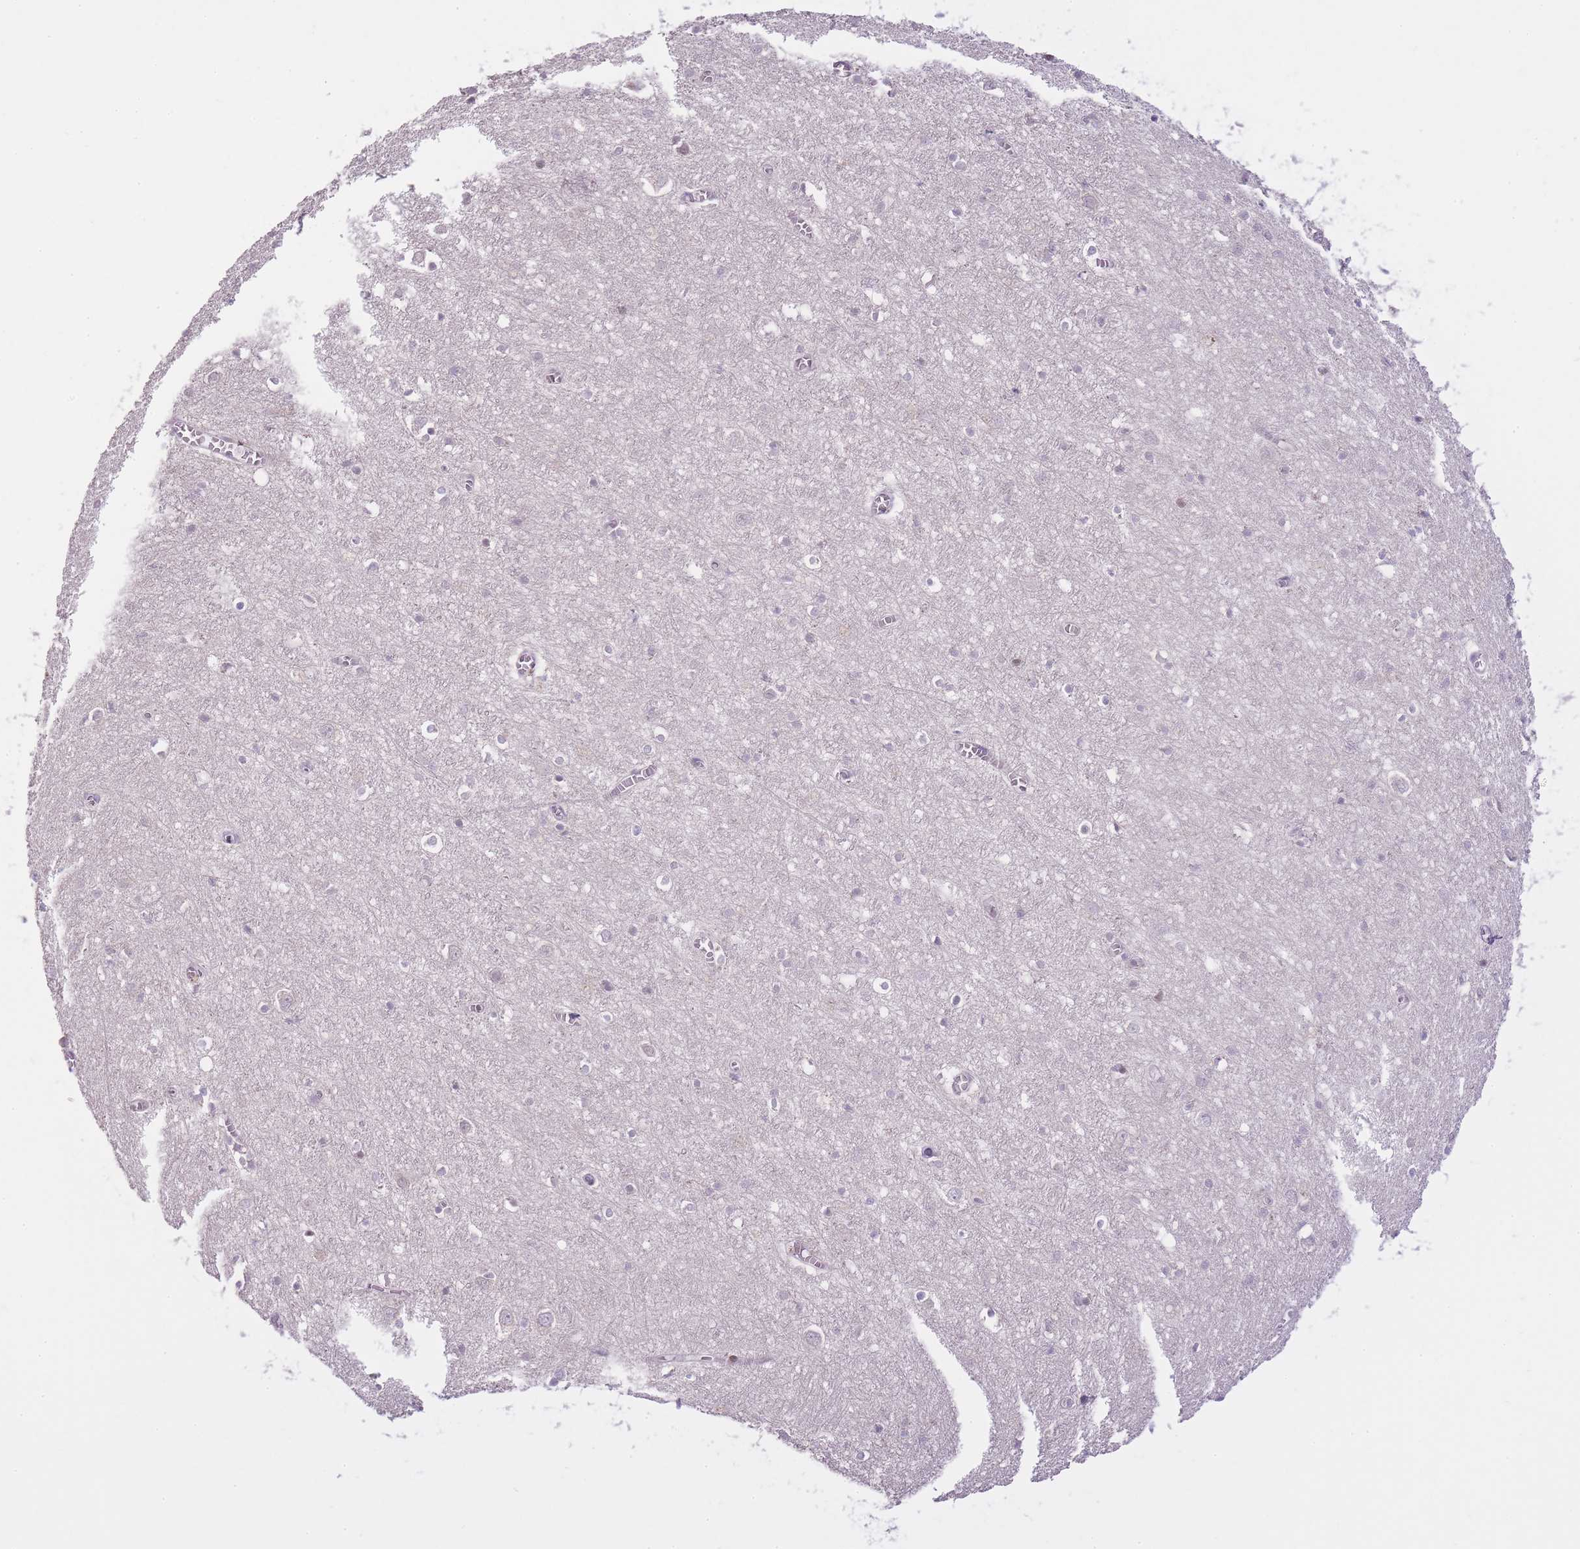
{"staining": {"intensity": "weak", "quantity": "<25%", "location": "cytoplasmic/membranous"}, "tissue": "cerebral cortex", "cell_type": "Endothelial cells", "image_type": "normal", "snomed": [{"axis": "morphology", "description": "Normal tissue, NOS"}, {"axis": "topography", "description": "Cerebral cortex"}], "caption": "DAB (3,3'-diaminobenzidine) immunohistochemical staining of benign cerebral cortex shows no significant positivity in endothelial cells.", "gene": "OGG1", "patient": {"sex": "female", "age": 64}}